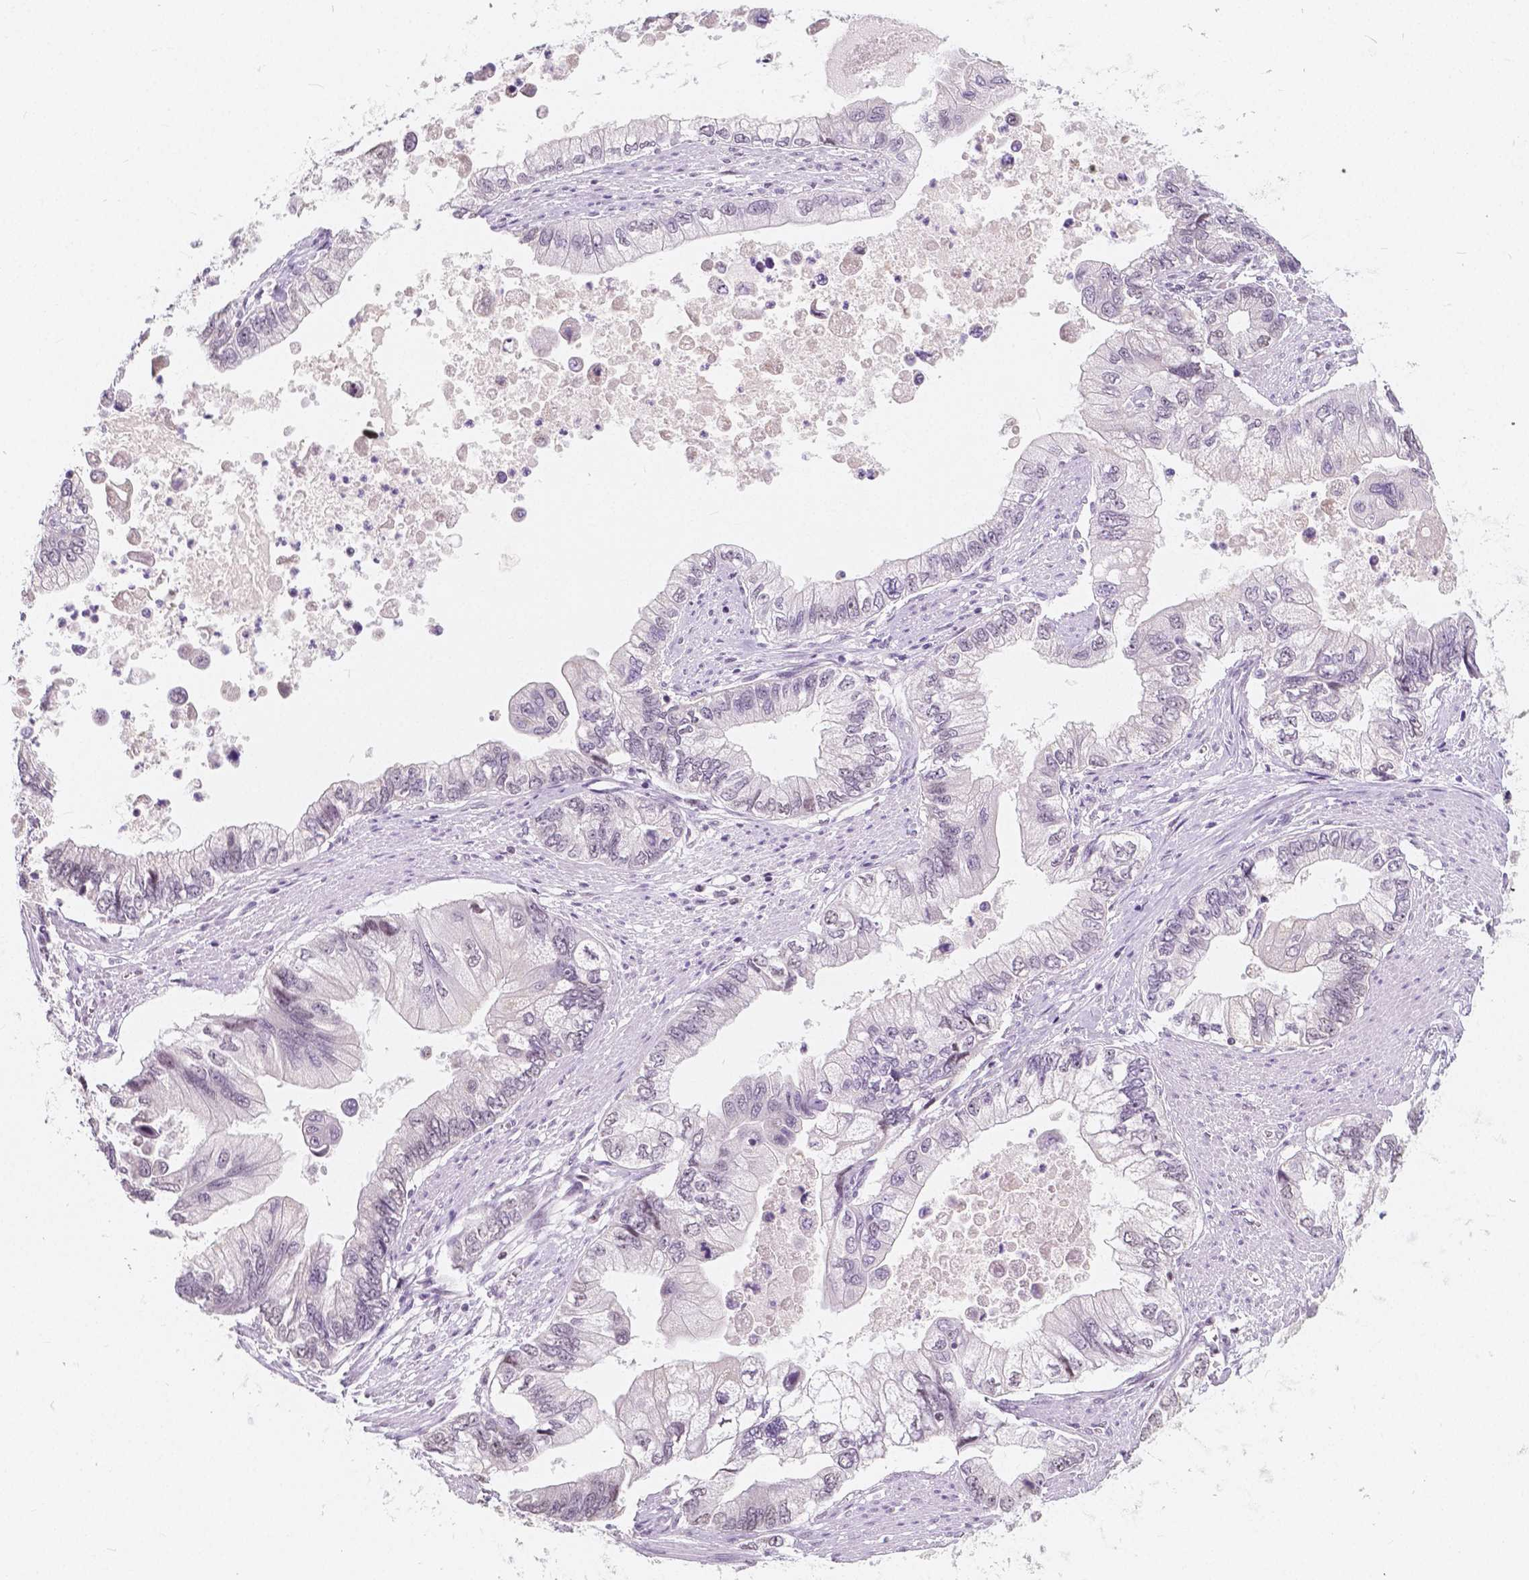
{"staining": {"intensity": "negative", "quantity": "none", "location": "none"}, "tissue": "stomach cancer", "cell_type": "Tumor cells", "image_type": "cancer", "snomed": [{"axis": "morphology", "description": "Adenocarcinoma, NOS"}, {"axis": "topography", "description": "Pancreas"}, {"axis": "topography", "description": "Stomach, upper"}], "caption": "Protein analysis of stomach cancer (adenocarcinoma) demonstrates no significant expression in tumor cells. Nuclei are stained in blue.", "gene": "NOLC1", "patient": {"sex": "male", "age": 77}}